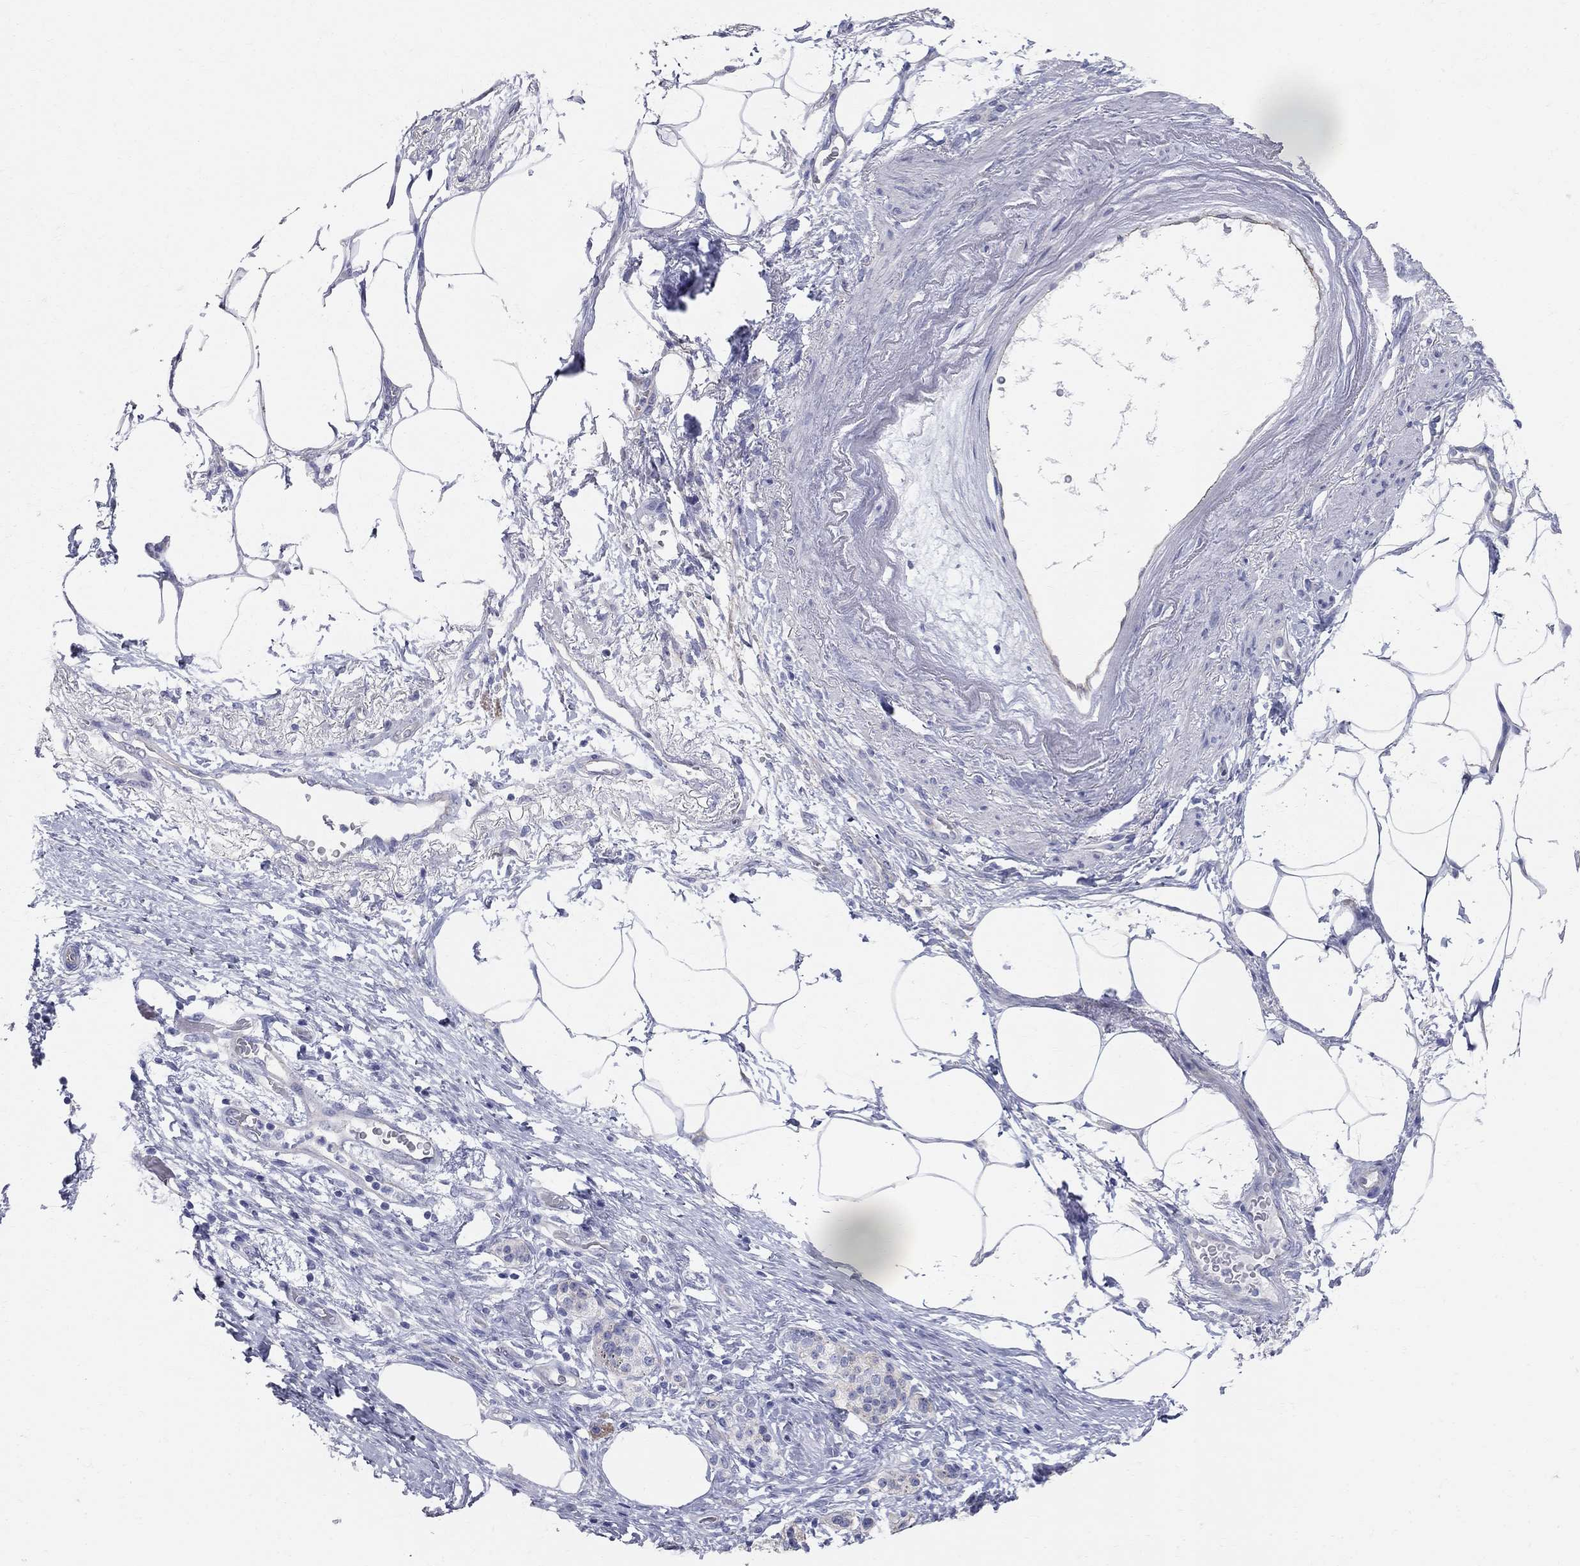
{"staining": {"intensity": "negative", "quantity": "none", "location": "none"}, "tissue": "pancreatic cancer", "cell_type": "Tumor cells", "image_type": "cancer", "snomed": [{"axis": "morphology", "description": "Adenocarcinoma, NOS"}, {"axis": "topography", "description": "Pancreas"}], "caption": "A histopathology image of human adenocarcinoma (pancreatic) is negative for staining in tumor cells.", "gene": "AOX1", "patient": {"sex": "female", "age": 72}}